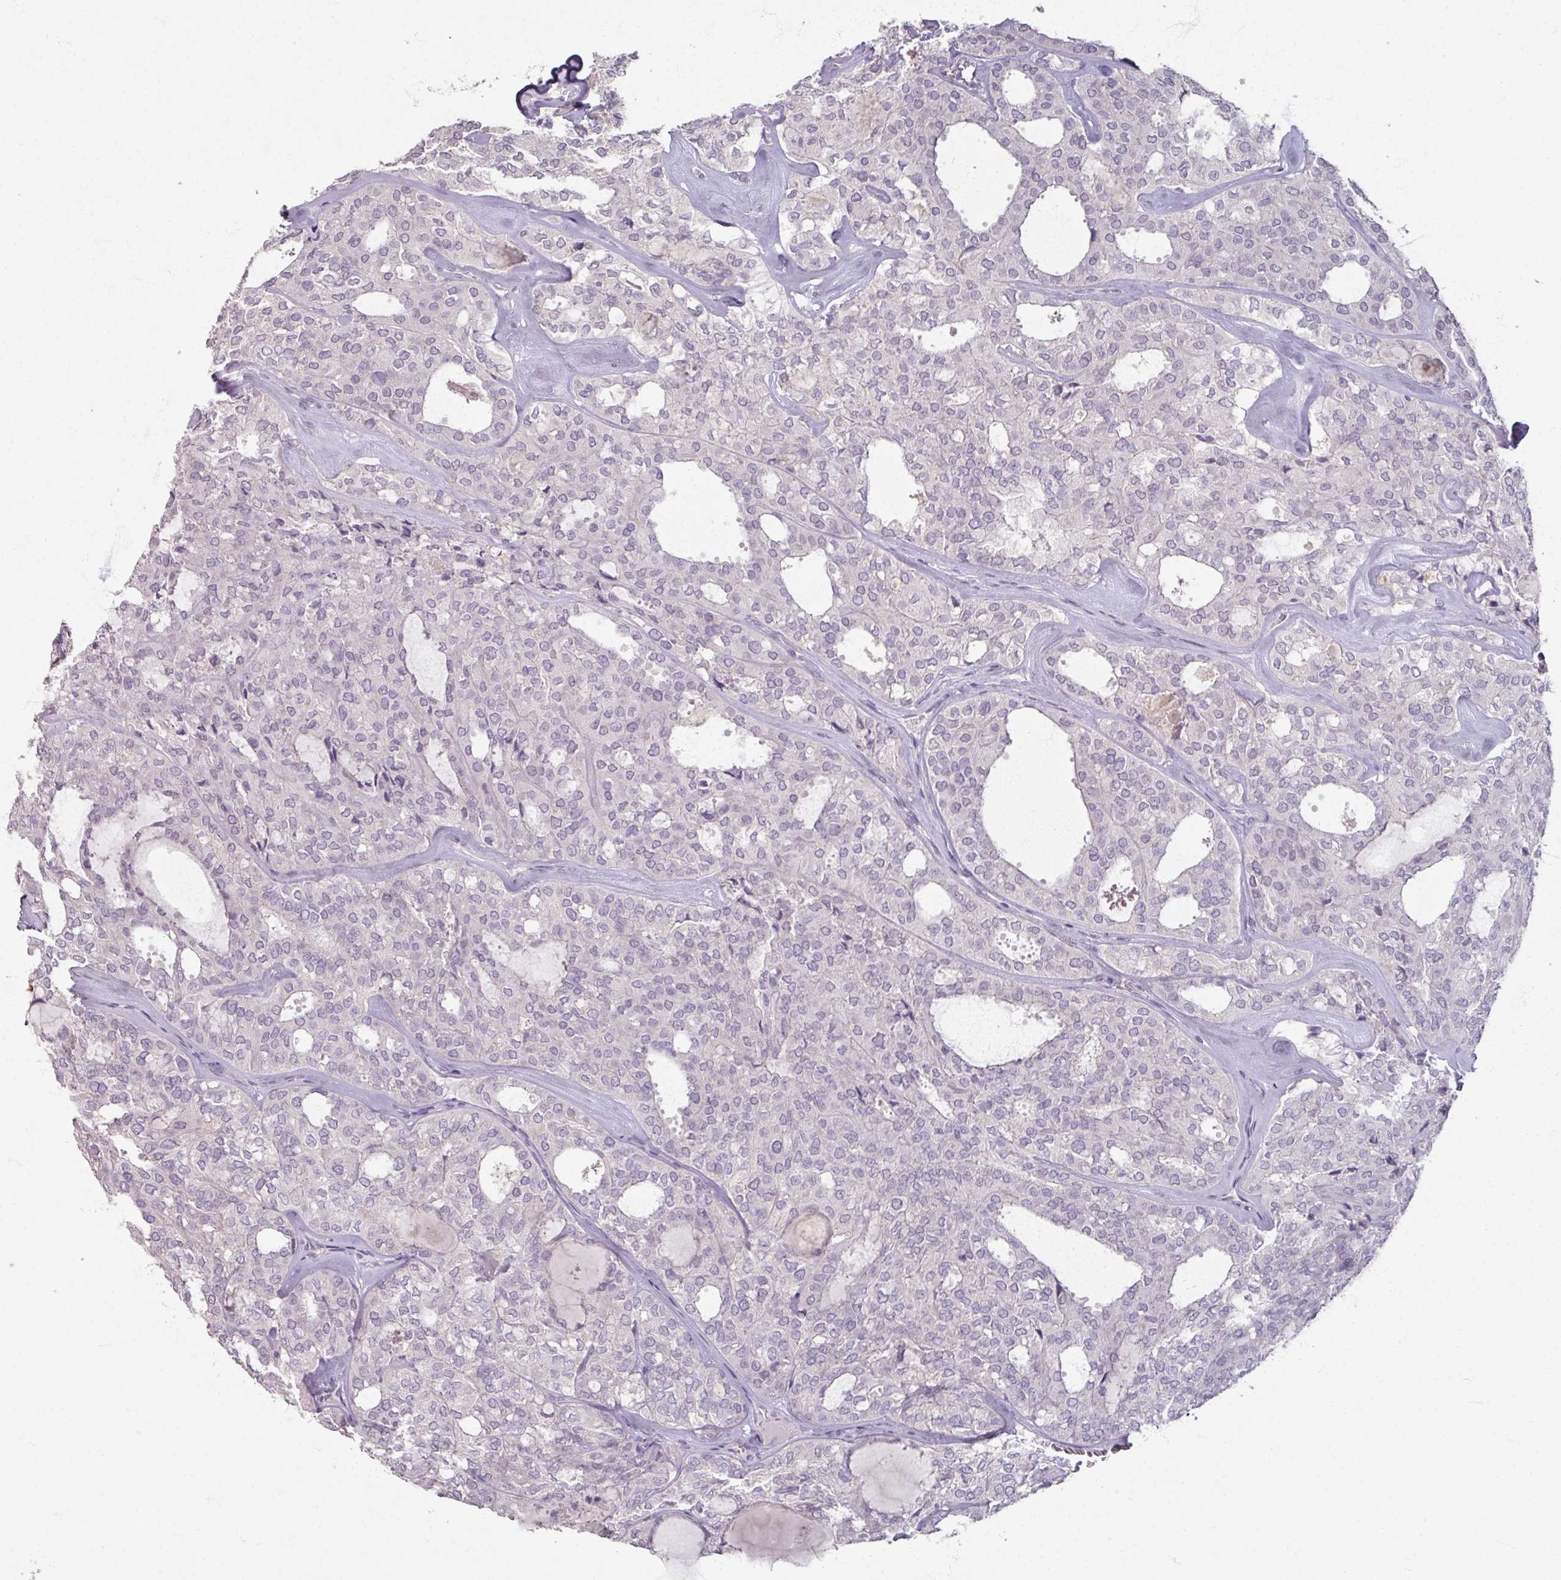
{"staining": {"intensity": "negative", "quantity": "none", "location": "none"}, "tissue": "thyroid cancer", "cell_type": "Tumor cells", "image_type": "cancer", "snomed": [{"axis": "morphology", "description": "Follicular adenoma carcinoma, NOS"}, {"axis": "topography", "description": "Thyroid gland"}], "caption": "Photomicrograph shows no protein expression in tumor cells of follicular adenoma carcinoma (thyroid) tissue.", "gene": "SOX11", "patient": {"sex": "male", "age": 75}}